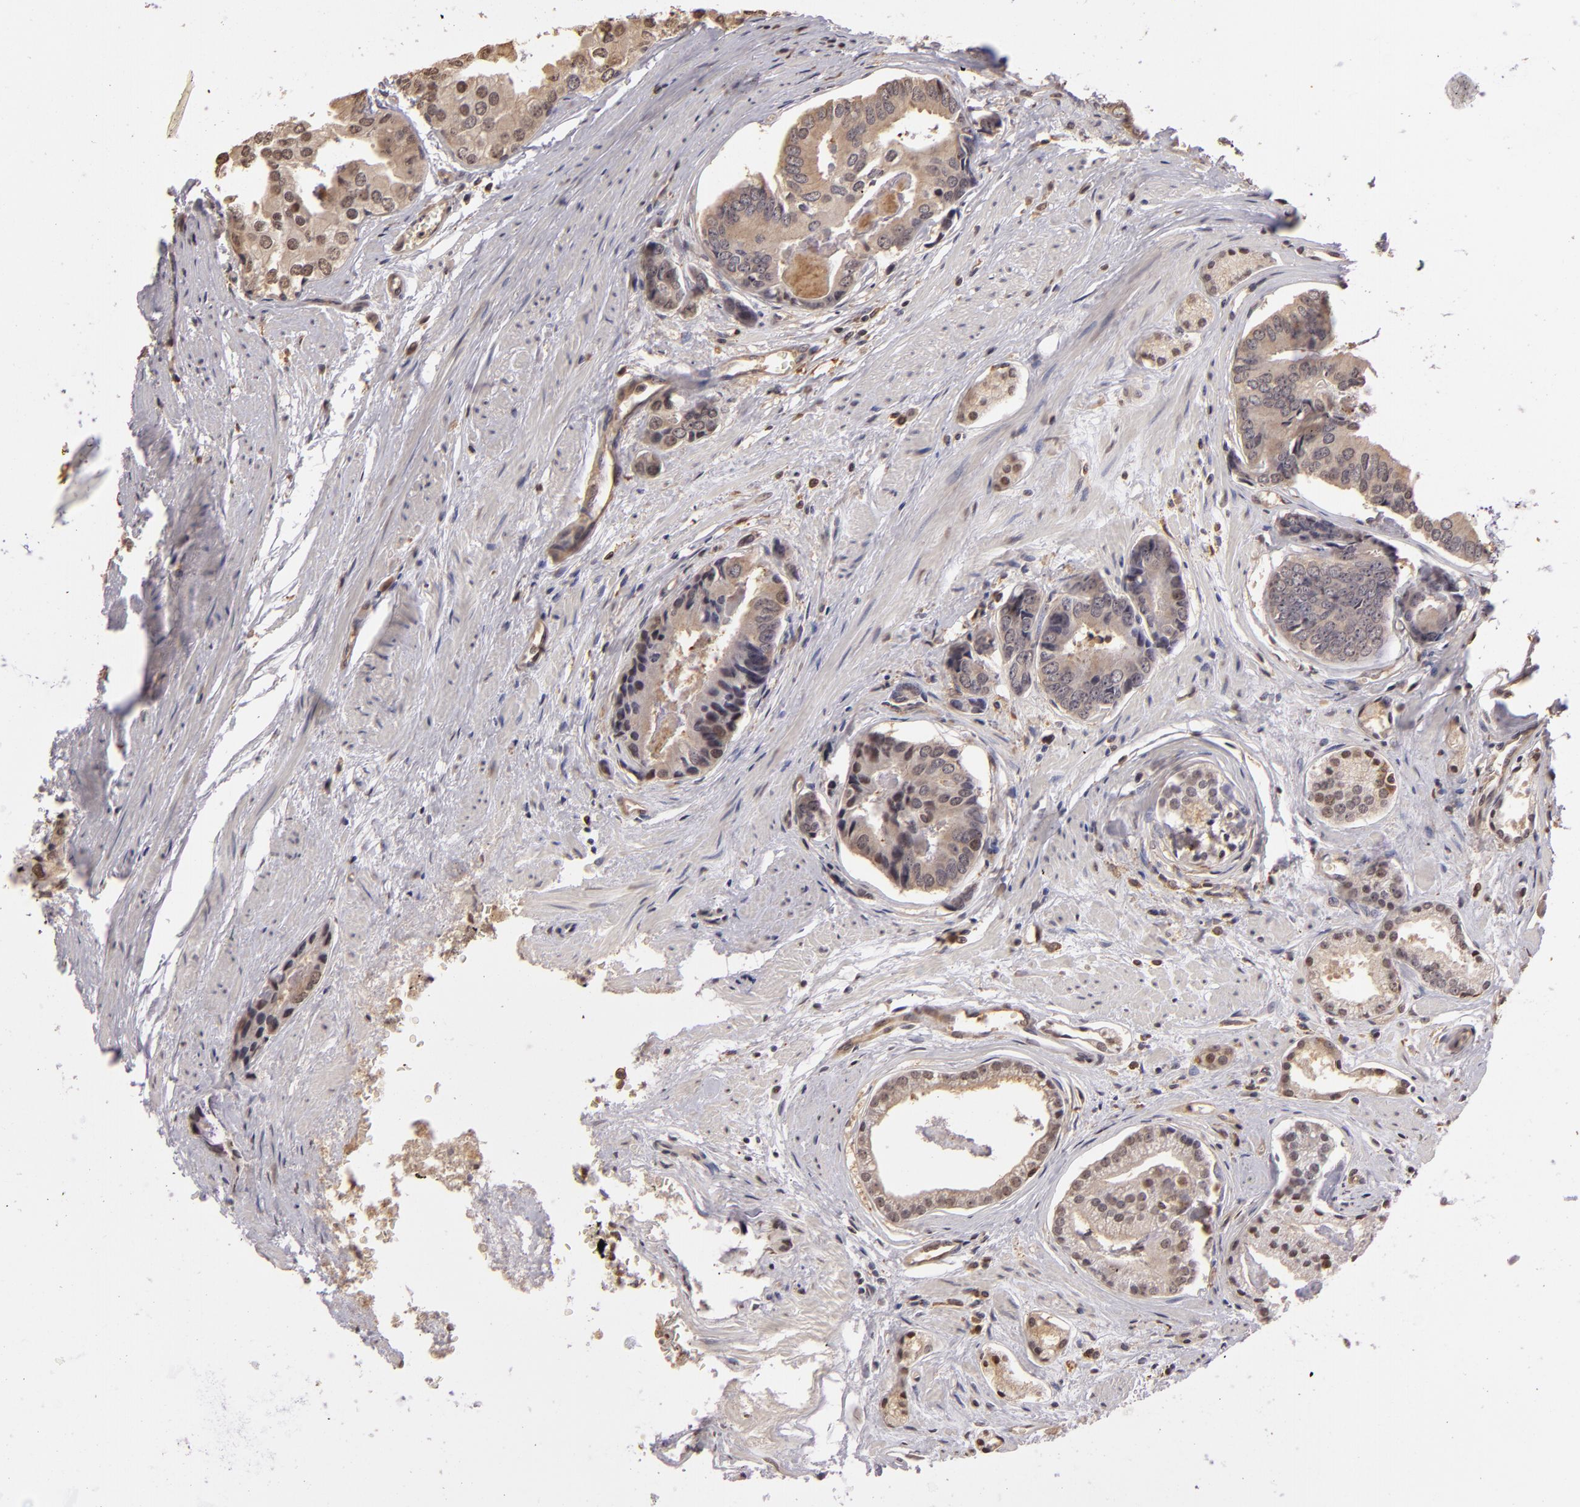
{"staining": {"intensity": "weak", "quantity": ">75%", "location": "cytoplasmic/membranous"}, "tissue": "prostate cancer", "cell_type": "Tumor cells", "image_type": "cancer", "snomed": [{"axis": "morphology", "description": "Adenocarcinoma, High grade"}, {"axis": "topography", "description": "Prostate"}], "caption": "A histopathology image of prostate cancer stained for a protein reveals weak cytoplasmic/membranous brown staining in tumor cells.", "gene": "ARPC2", "patient": {"sex": "male", "age": 56}}